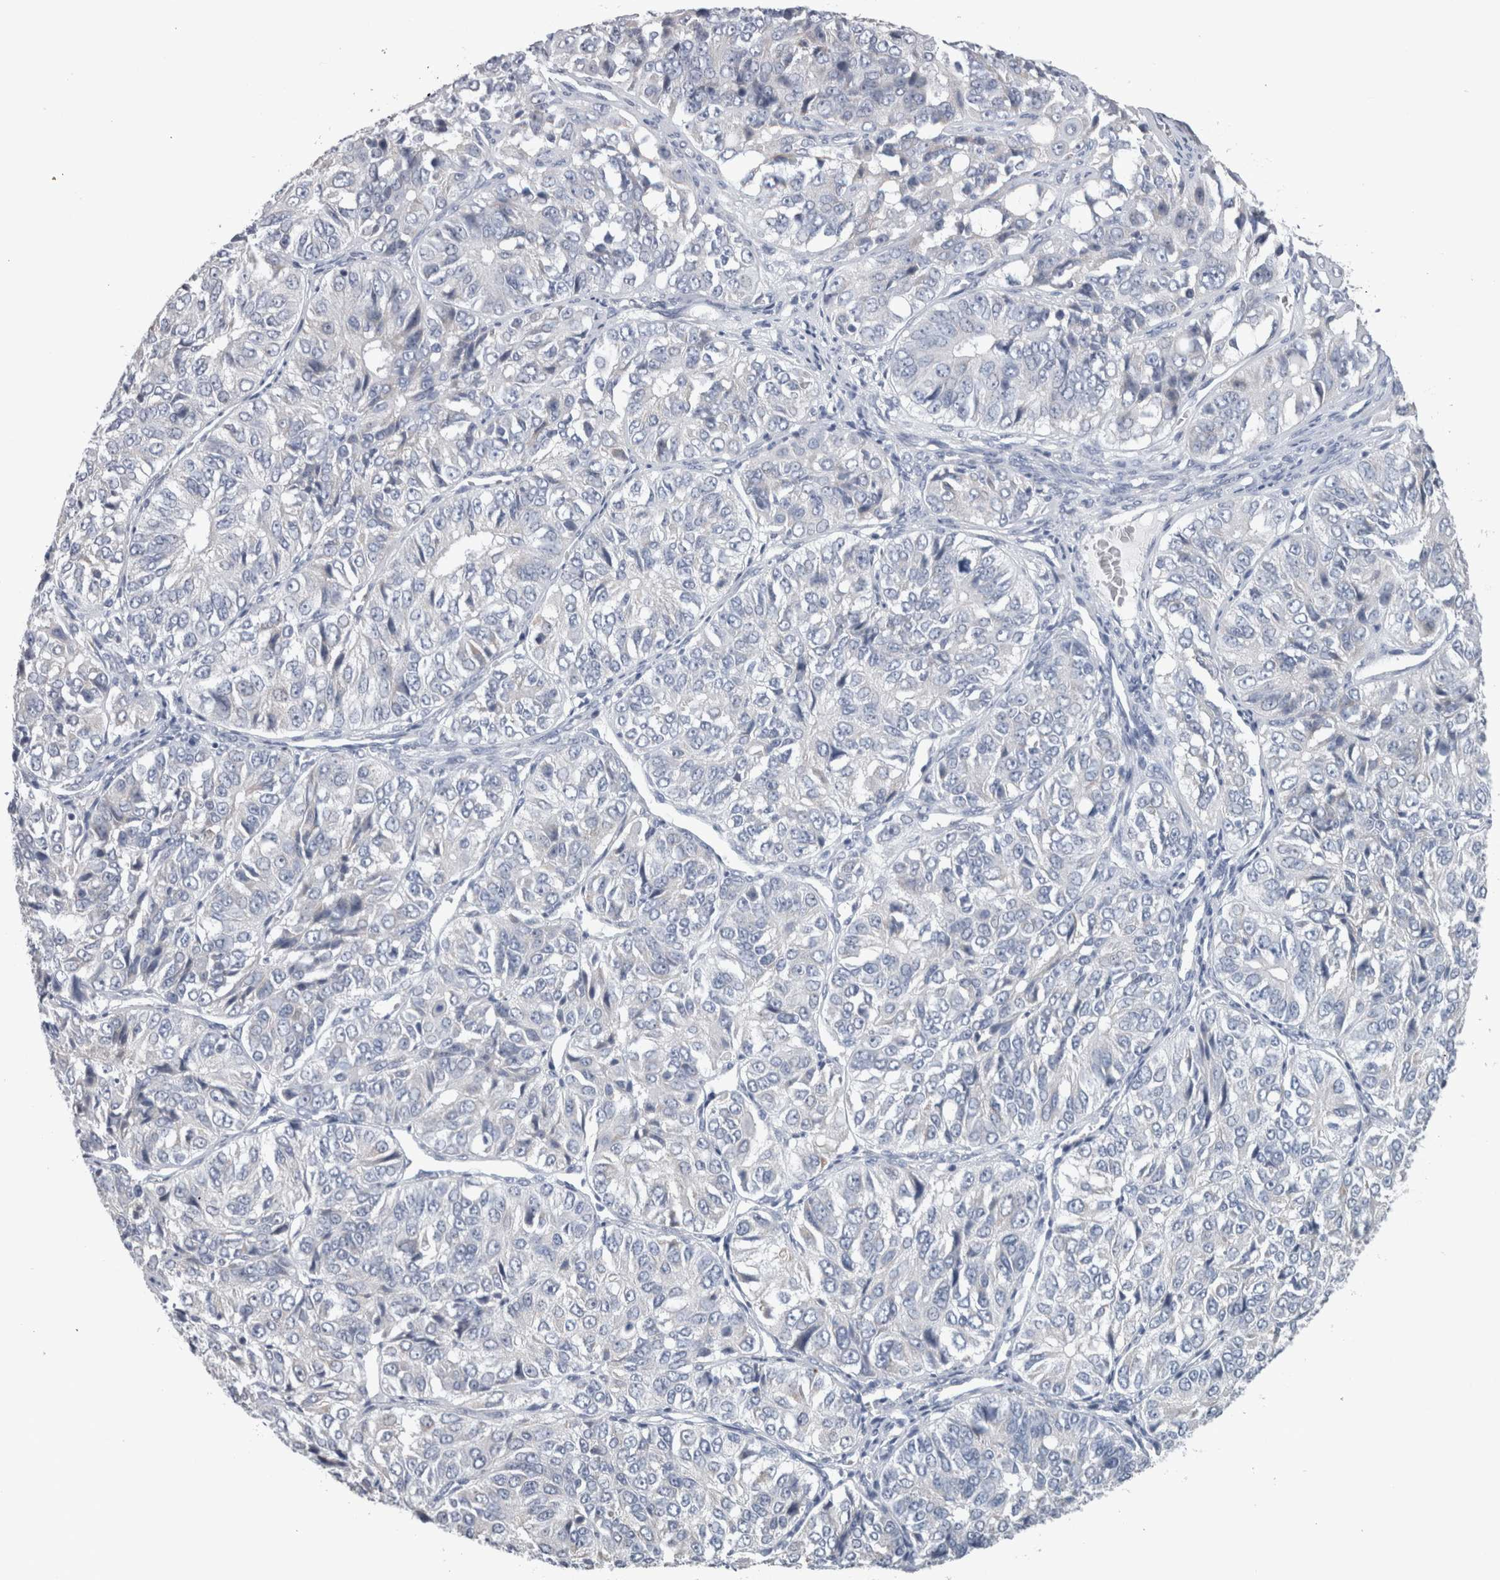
{"staining": {"intensity": "negative", "quantity": "none", "location": "none"}, "tissue": "ovarian cancer", "cell_type": "Tumor cells", "image_type": "cancer", "snomed": [{"axis": "morphology", "description": "Carcinoma, endometroid"}, {"axis": "topography", "description": "Ovary"}], "caption": "The photomicrograph shows no significant staining in tumor cells of ovarian cancer (endometroid carcinoma). Nuclei are stained in blue.", "gene": "GDAP1", "patient": {"sex": "female", "age": 51}}